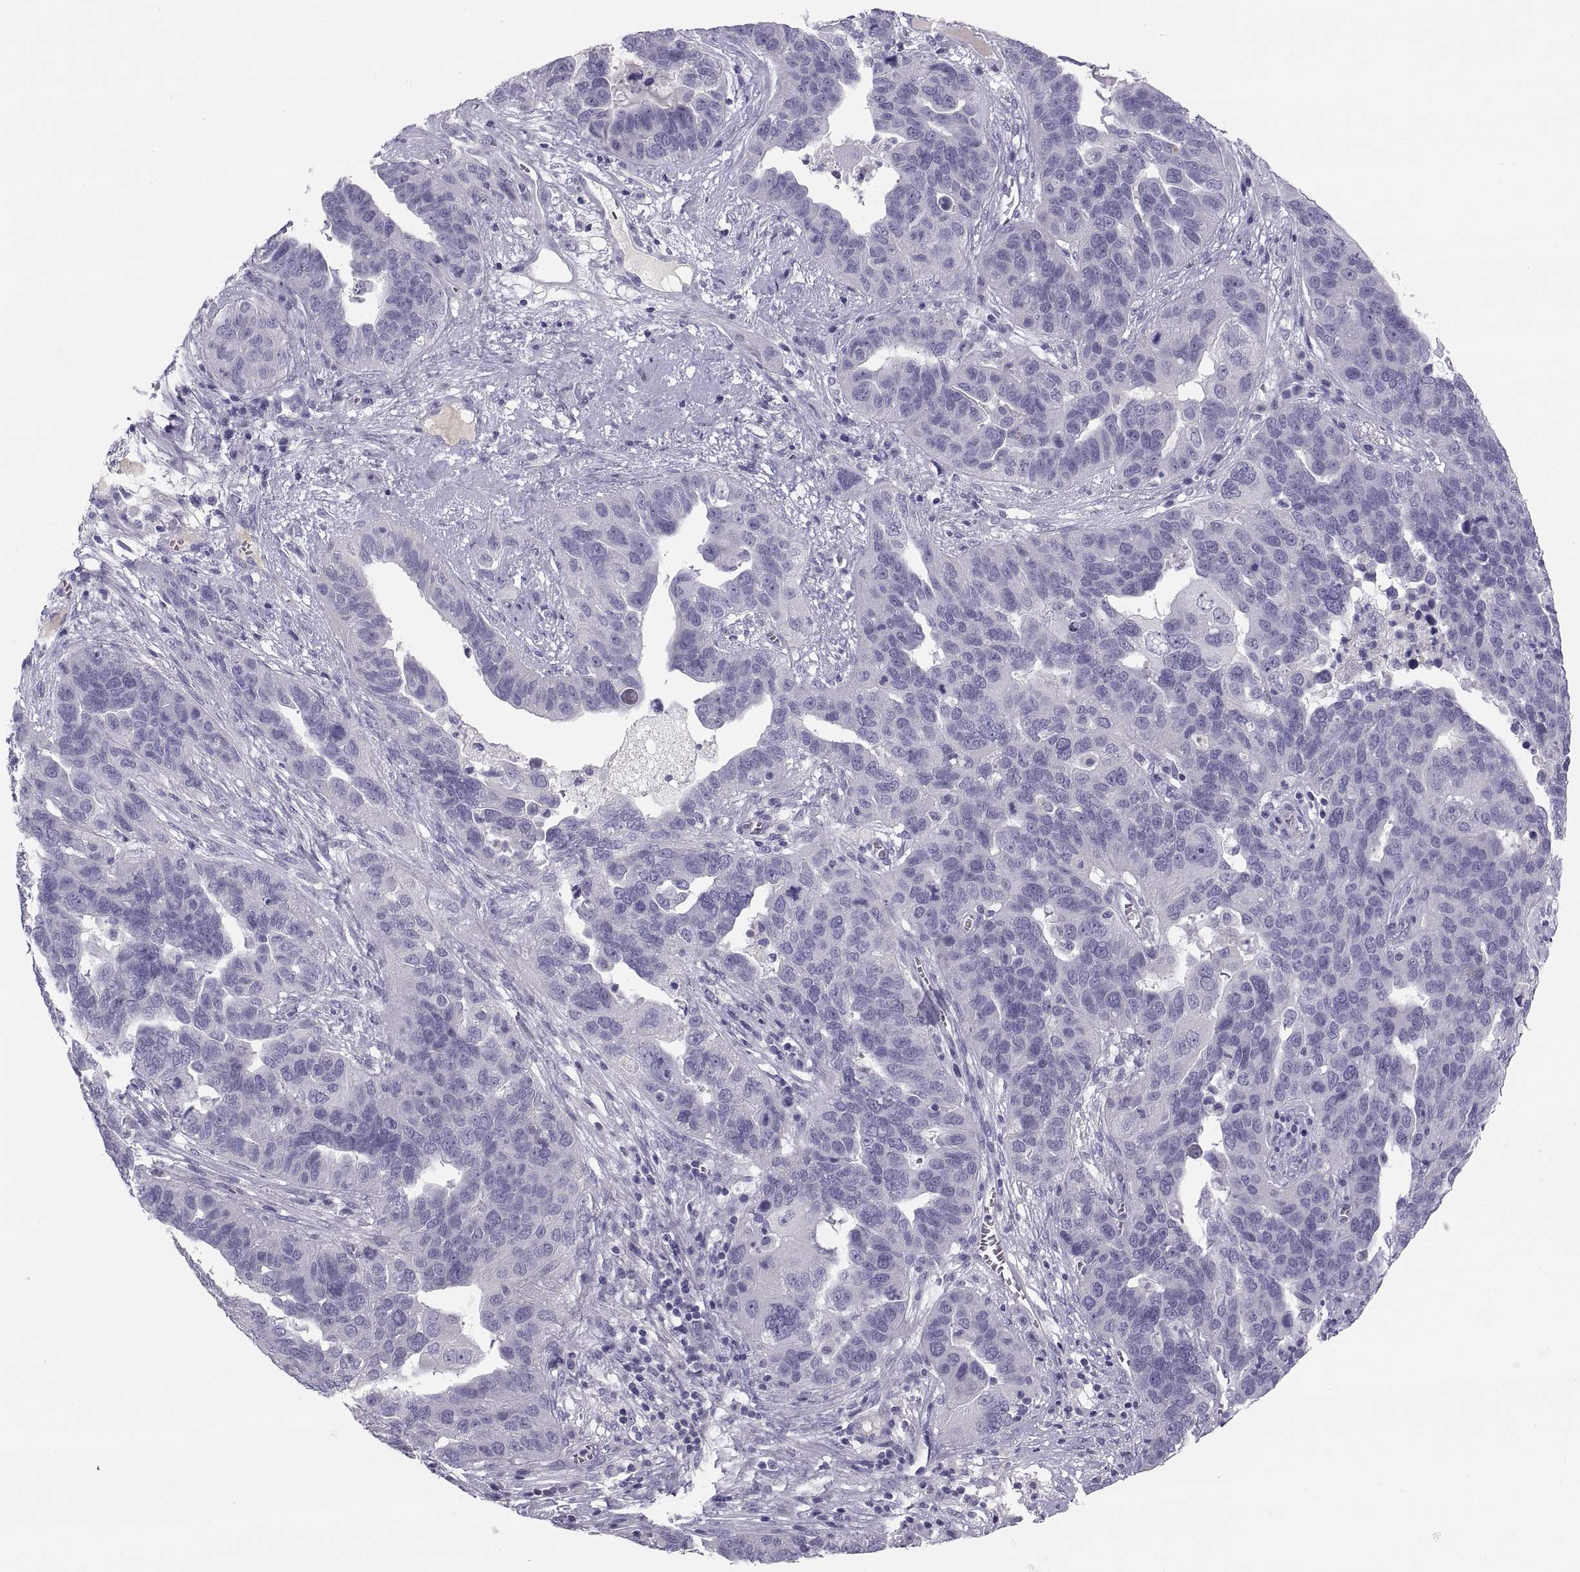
{"staining": {"intensity": "negative", "quantity": "none", "location": "none"}, "tissue": "ovarian cancer", "cell_type": "Tumor cells", "image_type": "cancer", "snomed": [{"axis": "morphology", "description": "Carcinoma, endometroid"}, {"axis": "topography", "description": "Soft tissue"}, {"axis": "topography", "description": "Ovary"}], "caption": "This photomicrograph is of ovarian cancer stained with immunohistochemistry to label a protein in brown with the nuclei are counter-stained blue. There is no expression in tumor cells. (Stains: DAB (3,3'-diaminobenzidine) immunohistochemistry with hematoxylin counter stain, Microscopy: brightfield microscopy at high magnification).", "gene": "MAGEB2", "patient": {"sex": "female", "age": 52}}